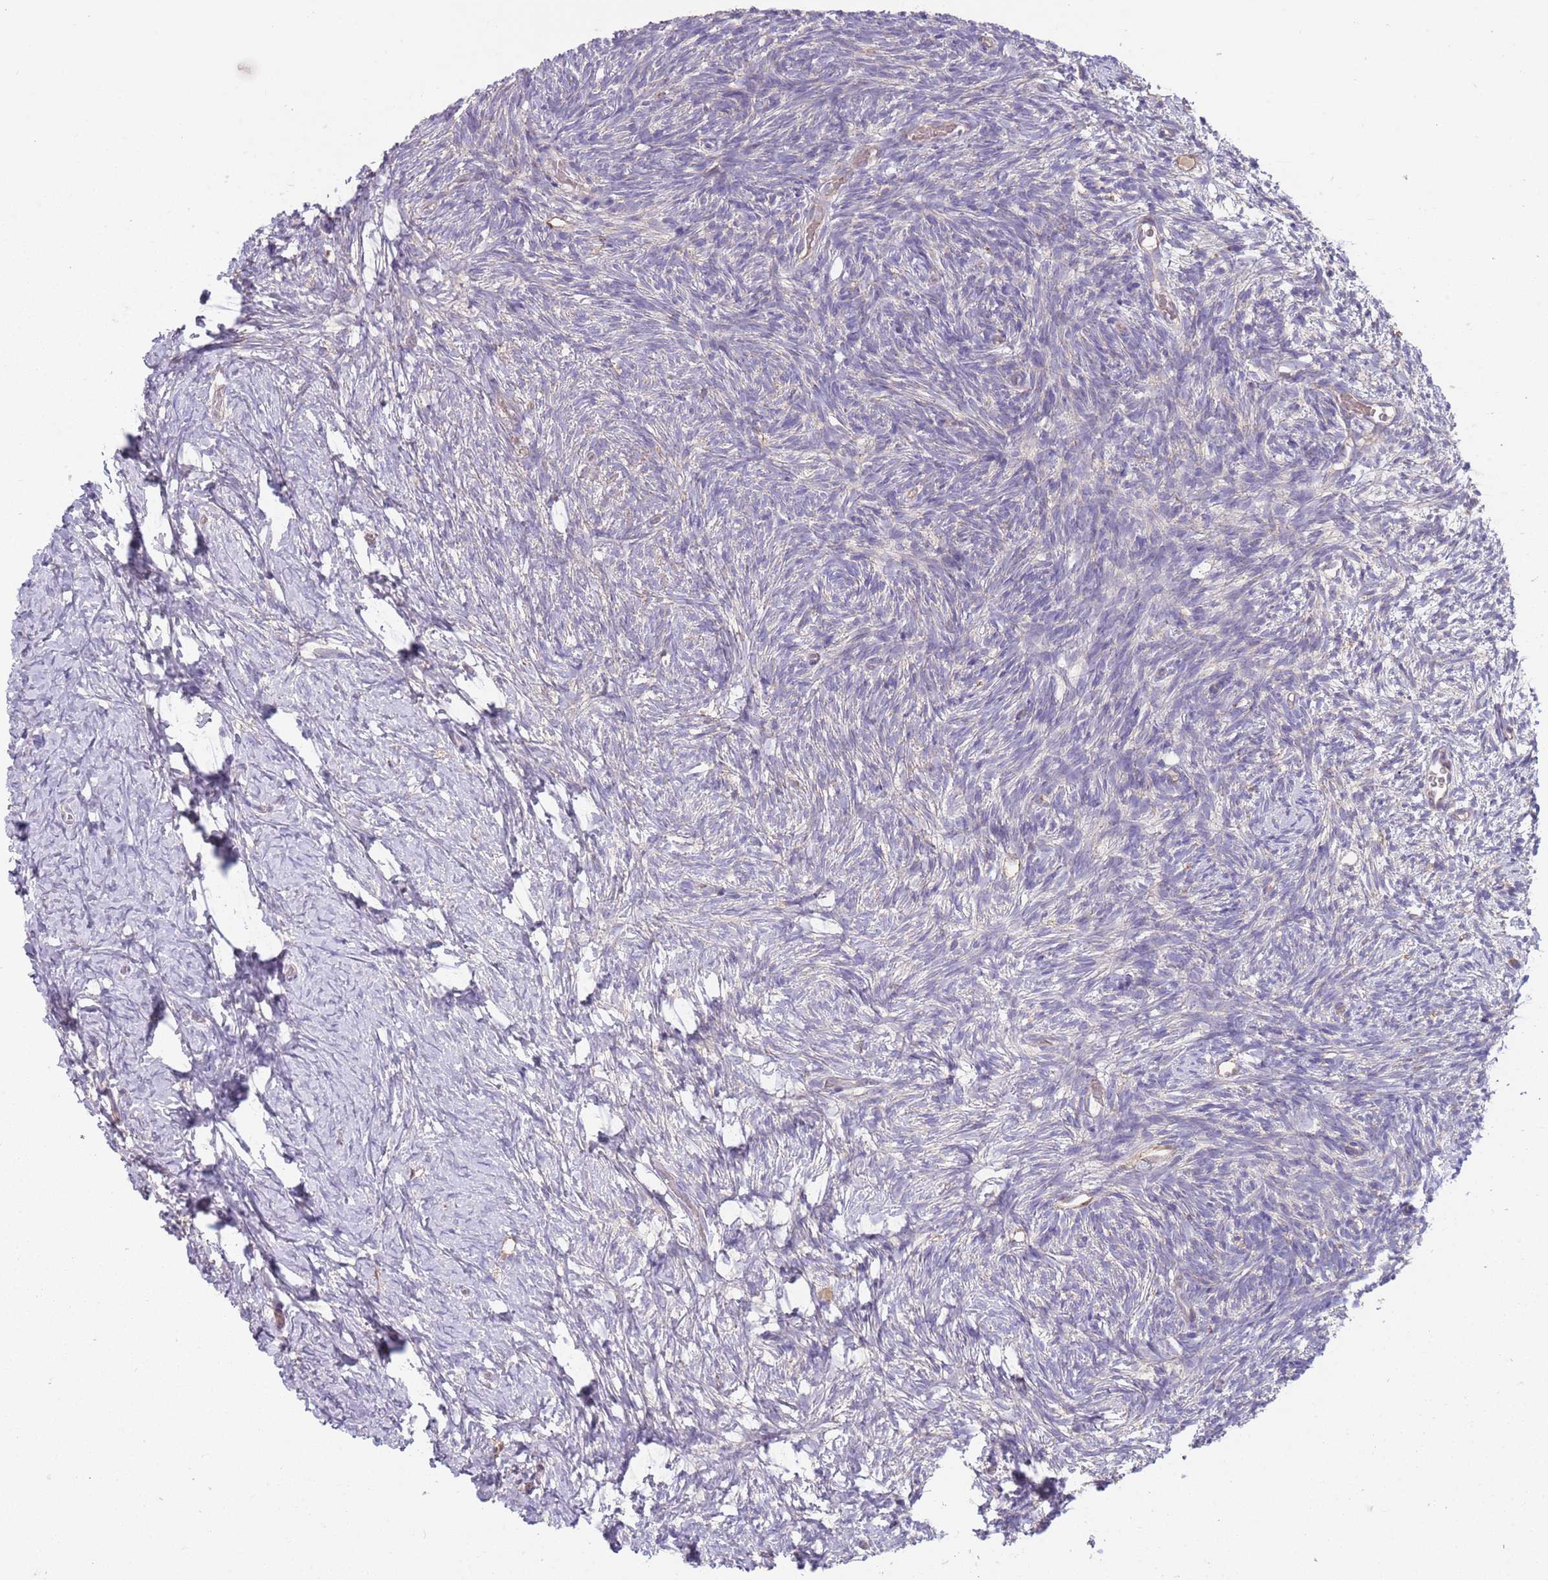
{"staining": {"intensity": "negative", "quantity": "none", "location": "none"}, "tissue": "ovary", "cell_type": "Ovarian stroma cells", "image_type": "normal", "snomed": [{"axis": "morphology", "description": "Normal tissue, NOS"}, {"axis": "topography", "description": "Ovary"}], "caption": "DAB immunohistochemical staining of benign human ovary shows no significant expression in ovarian stroma cells.", "gene": "DDT", "patient": {"sex": "female", "age": 39}}